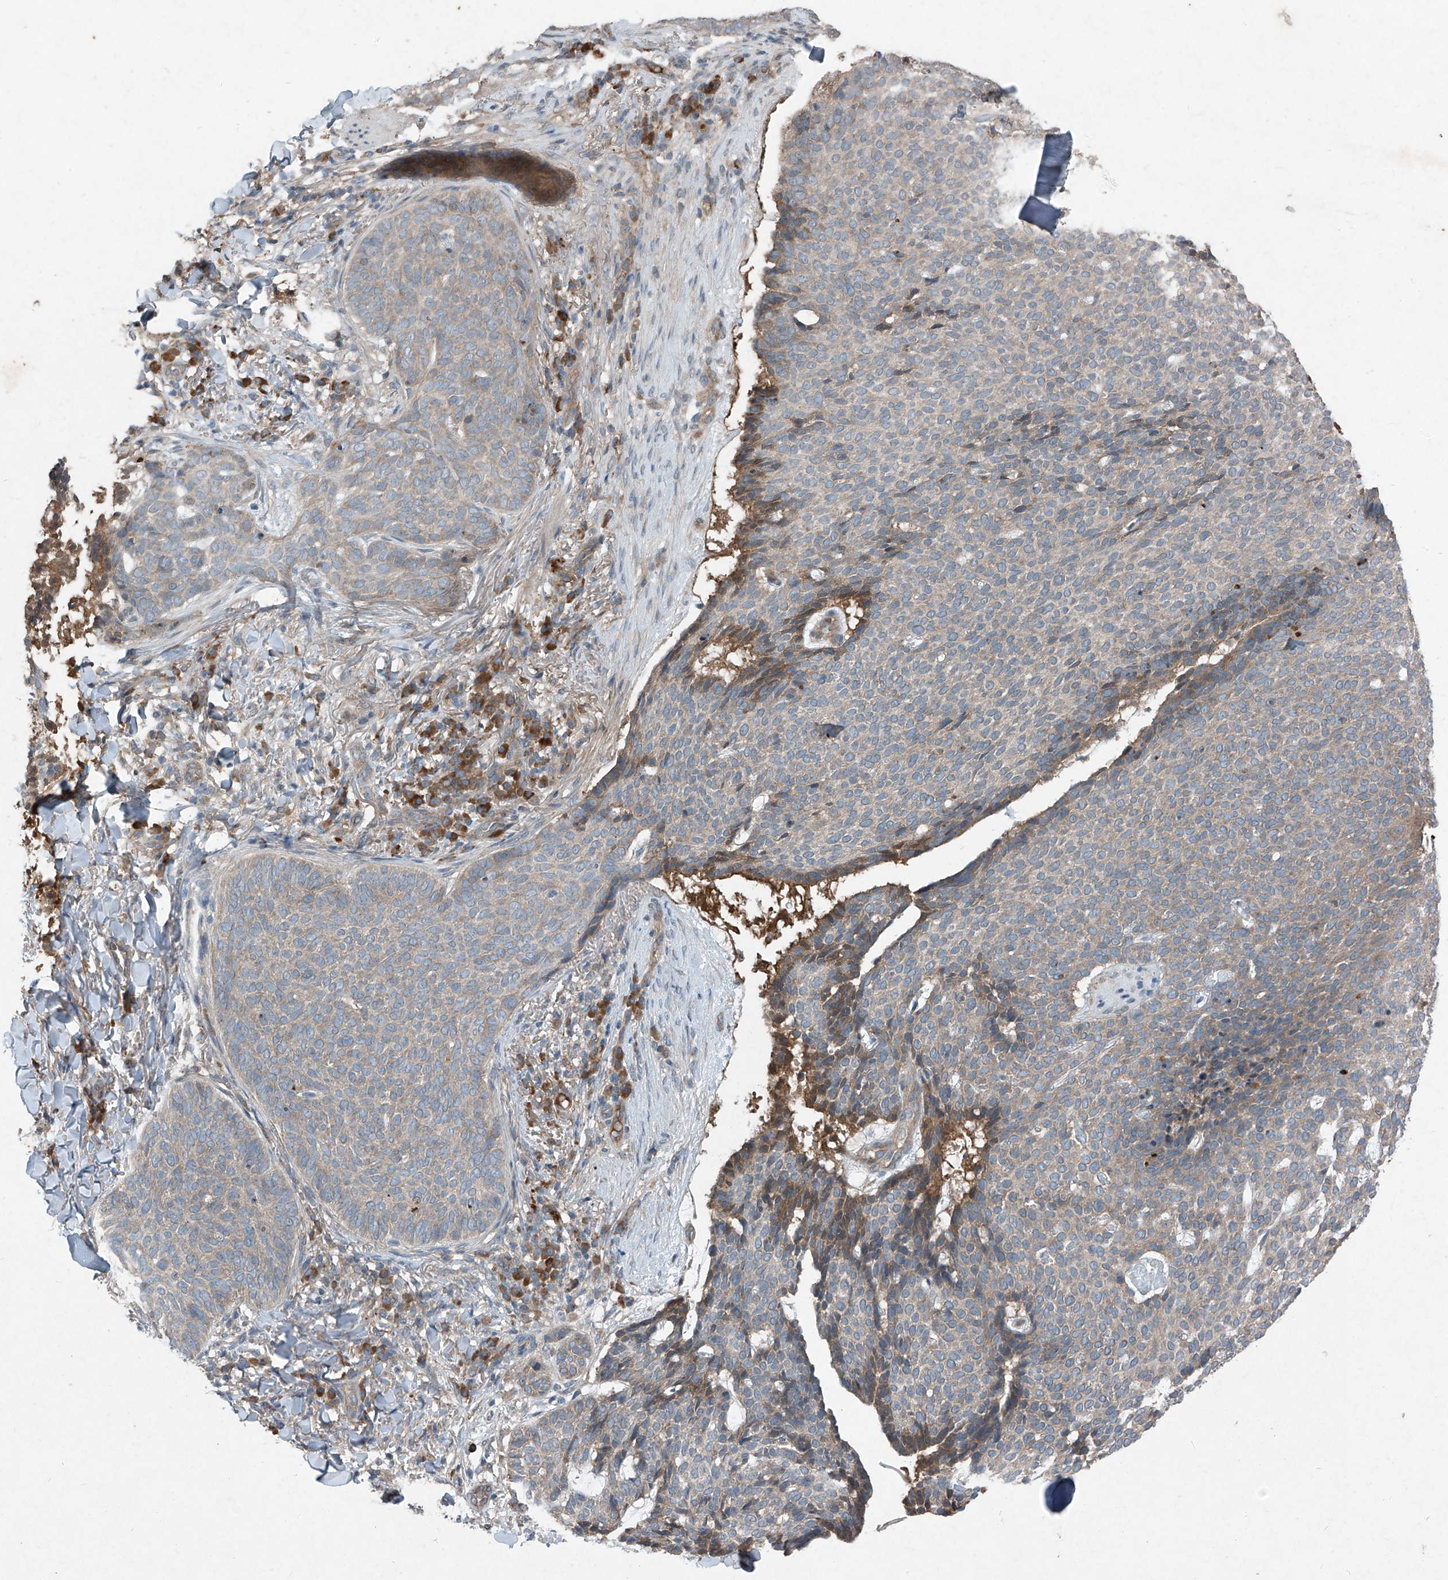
{"staining": {"intensity": "moderate", "quantity": "<25%", "location": "cytoplasmic/membranous"}, "tissue": "skin cancer", "cell_type": "Tumor cells", "image_type": "cancer", "snomed": [{"axis": "morphology", "description": "Normal tissue, NOS"}, {"axis": "morphology", "description": "Basal cell carcinoma"}, {"axis": "topography", "description": "Skin"}], "caption": "IHC (DAB) staining of human skin basal cell carcinoma exhibits moderate cytoplasmic/membranous protein staining in approximately <25% of tumor cells. The protein is shown in brown color, while the nuclei are stained blue.", "gene": "FOXRED2", "patient": {"sex": "male", "age": 50}}